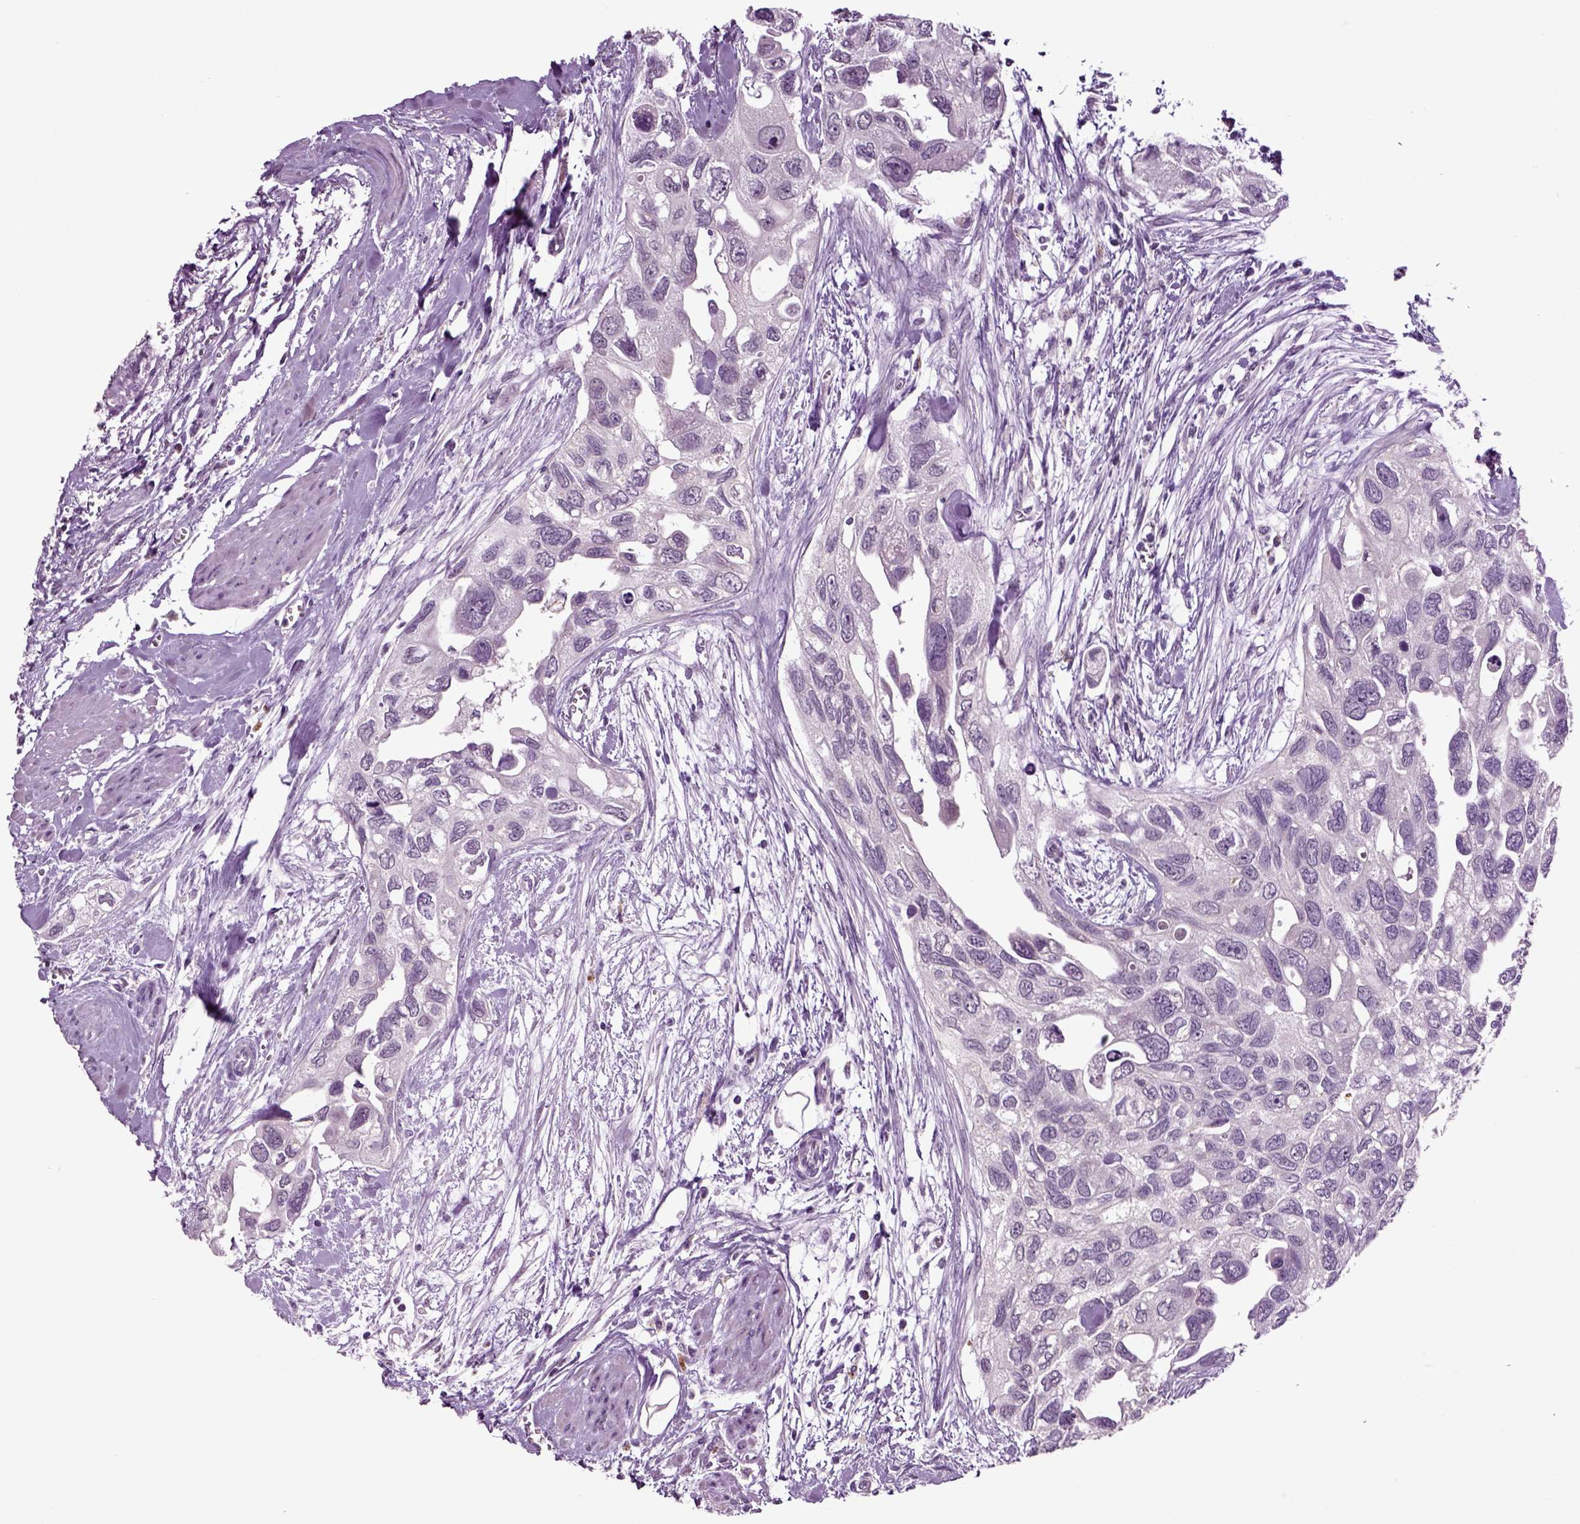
{"staining": {"intensity": "negative", "quantity": "none", "location": "none"}, "tissue": "urothelial cancer", "cell_type": "Tumor cells", "image_type": "cancer", "snomed": [{"axis": "morphology", "description": "Urothelial carcinoma, High grade"}, {"axis": "topography", "description": "Urinary bladder"}], "caption": "Urothelial carcinoma (high-grade) was stained to show a protein in brown. There is no significant positivity in tumor cells.", "gene": "CRHR1", "patient": {"sex": "male", "age": 59}}